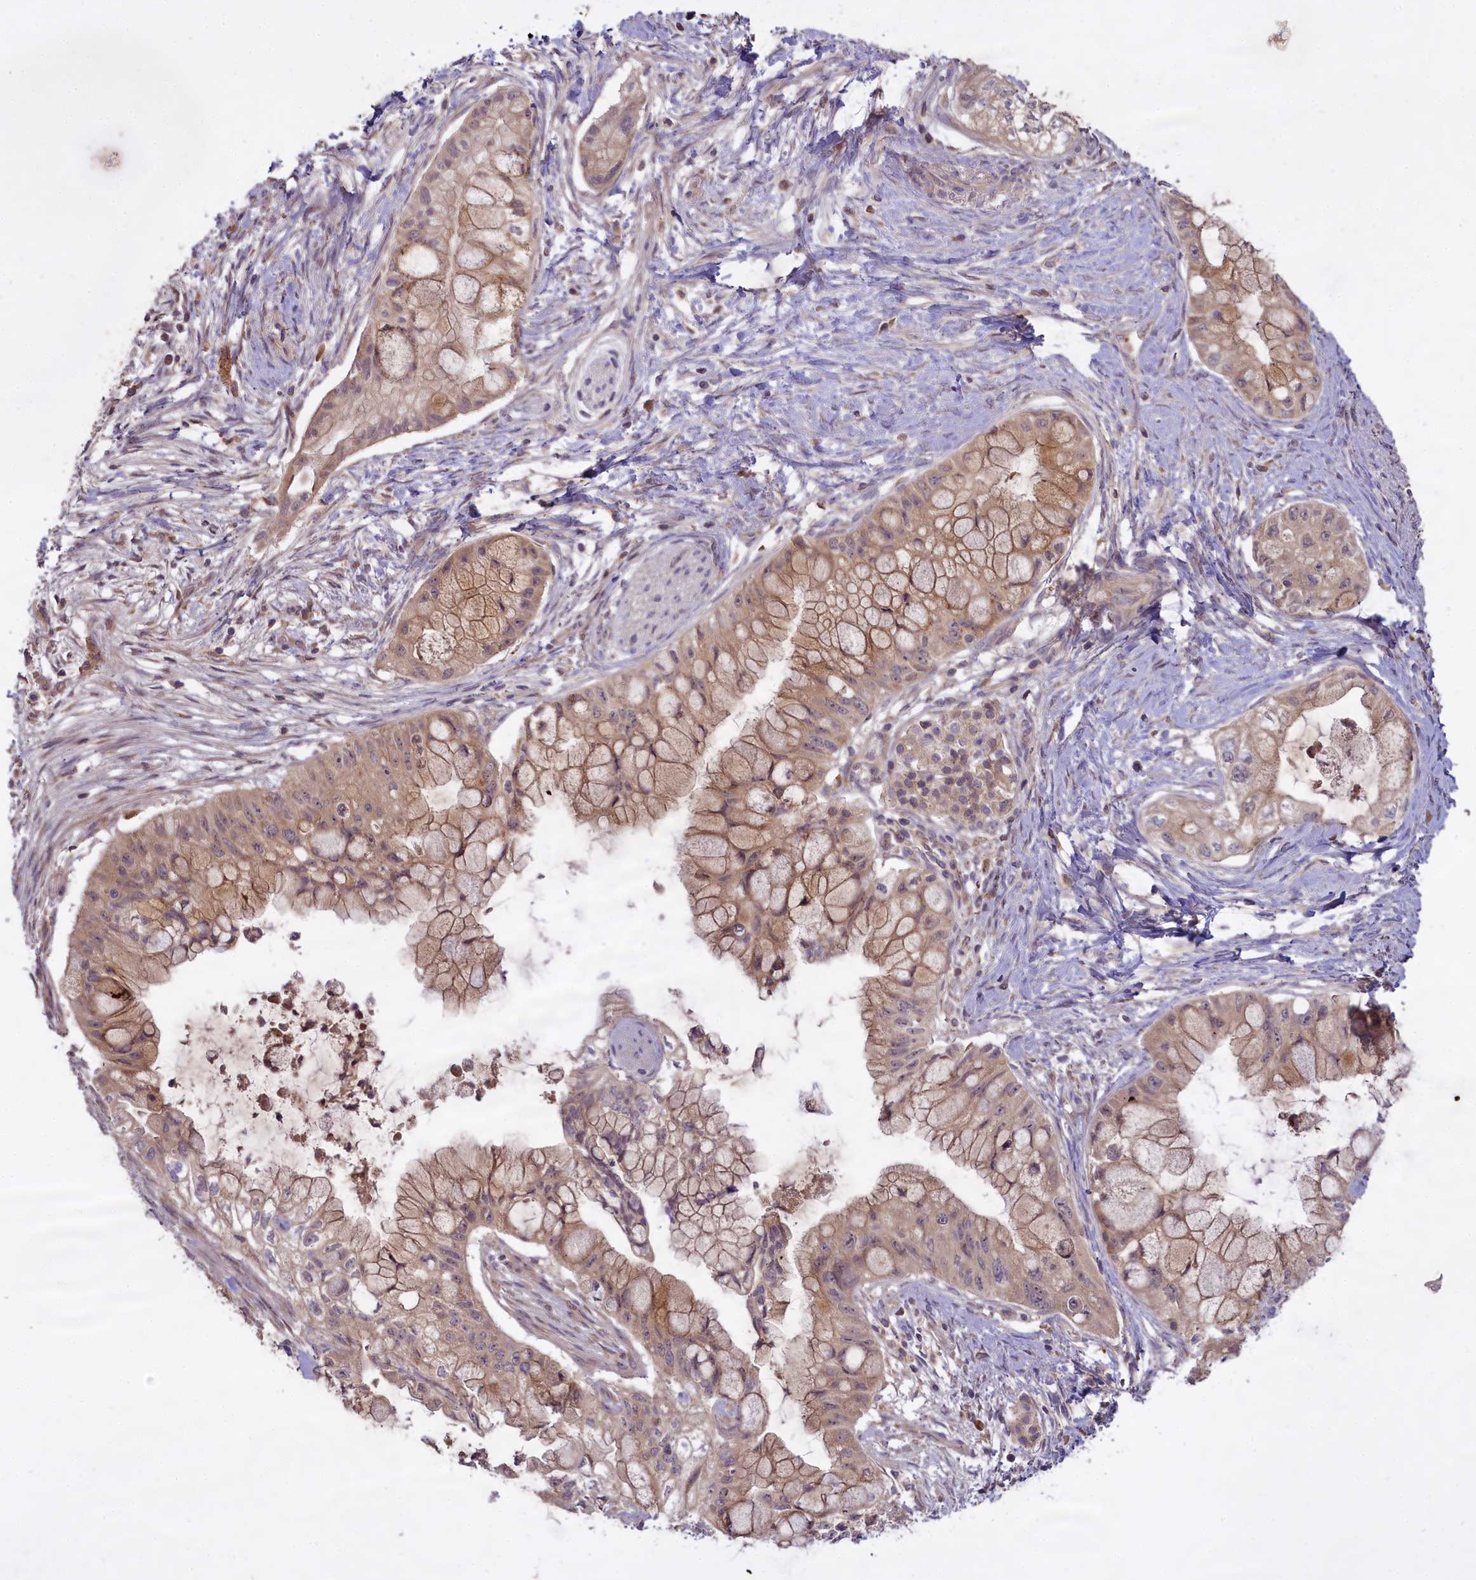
{"staining": {"intensity": "weak", "quantity": ">75%", "location": "cytoplasmic/membranous"}, "tissue": "pancreatic cancer", "cell_type": "Tumor cells", "image_type": "cancer", "snomed": [{"axis": "morphology", "description": "Adenocarcinoma, NOS"}, {"axis": "topography", "description": "Pancreas"}], "caption": "Pancreatic cancer (adenocarcinoma) stained for a protein (brown) exhibits weak cytoplasmic/membranous positive positivity in approximately >75% of tumor cells.", "gene": "MEMO1", "patient": {"sex": "male", "age": 48}}